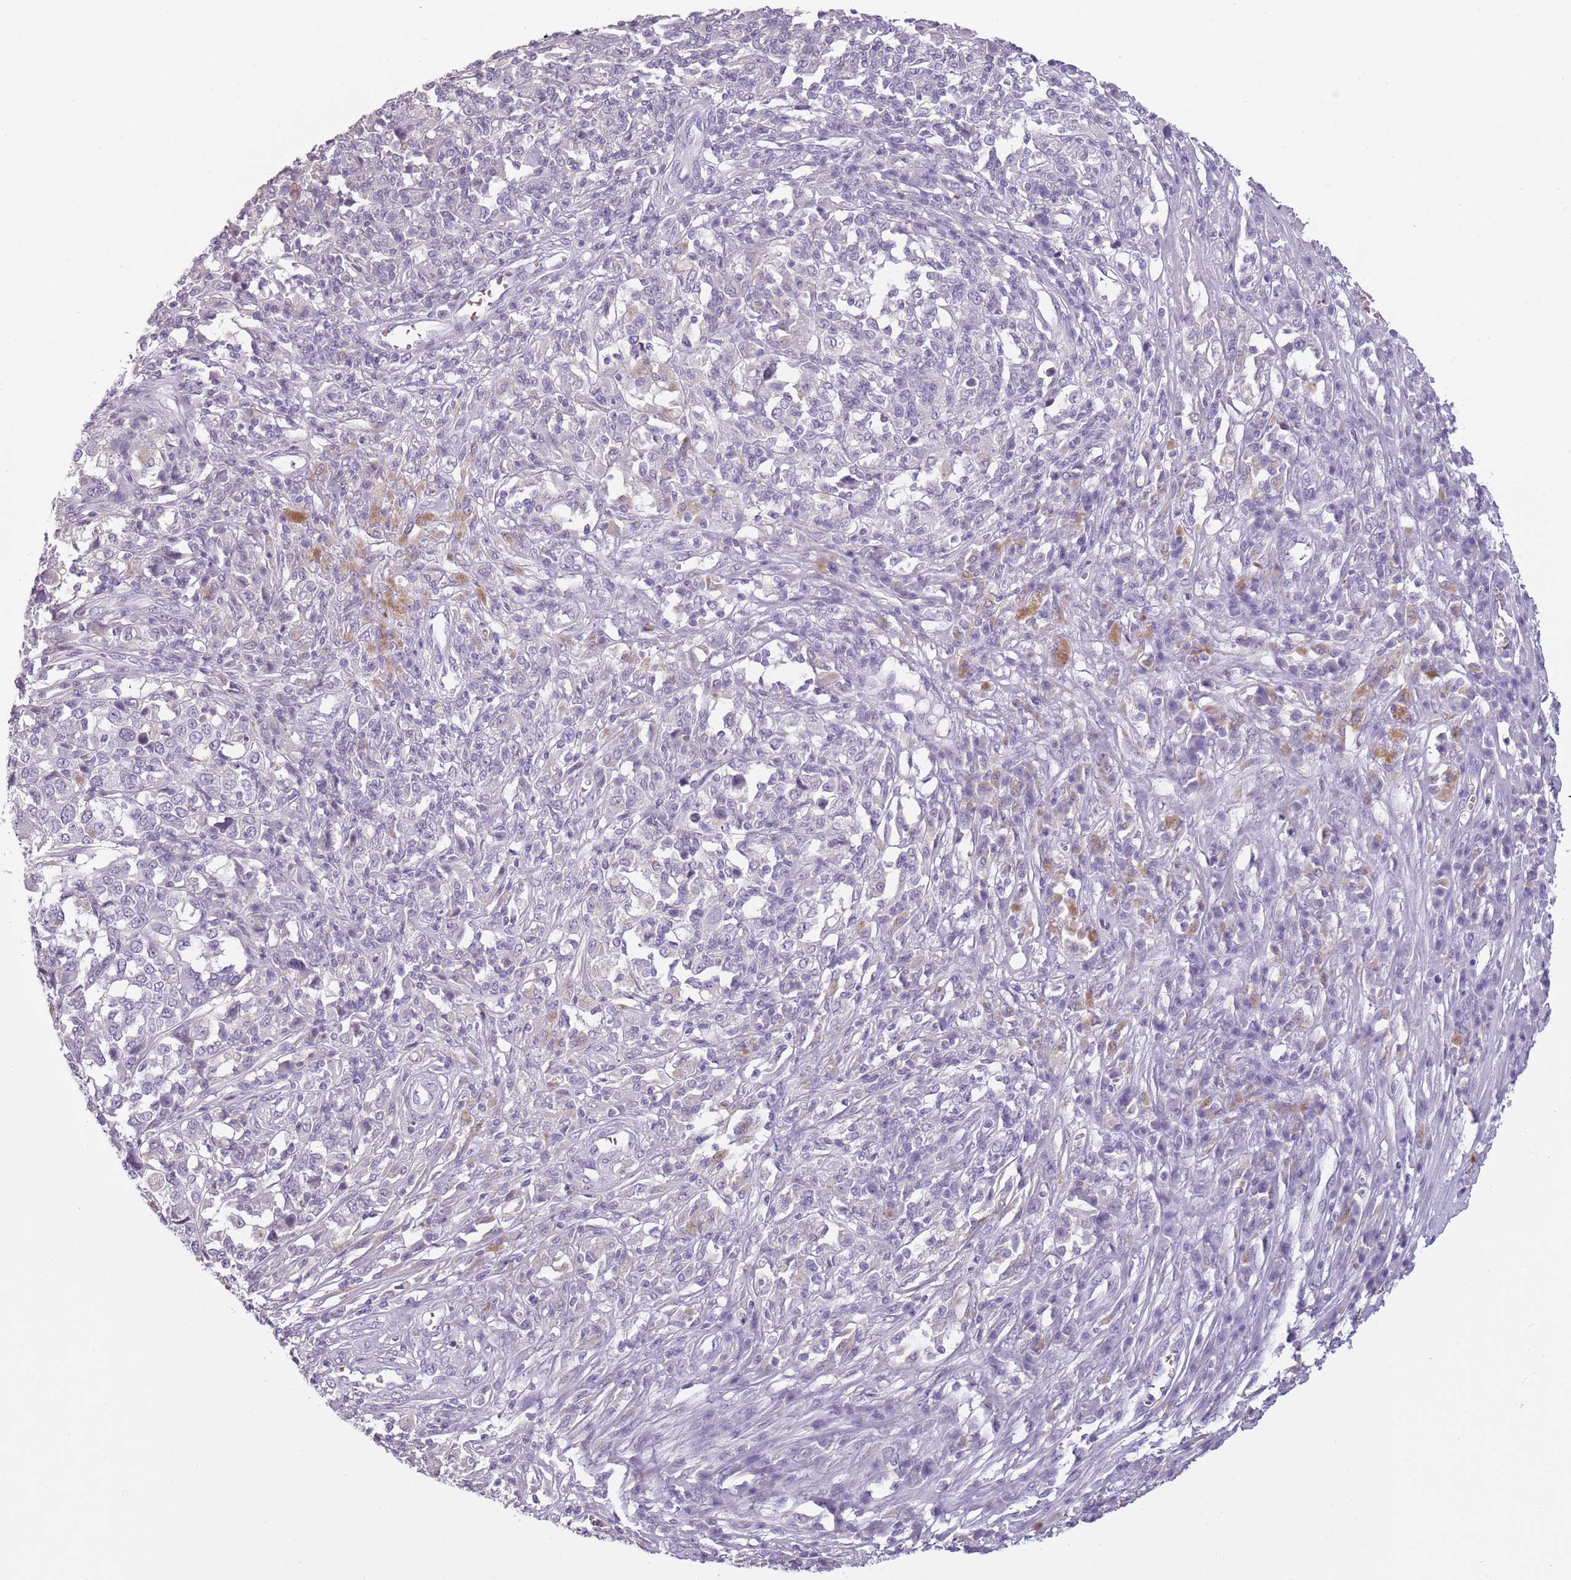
{"staining": {"intensity": "negative", "quantity": "none", "location": "none"}, "tissue": "melanoma", "cell_type": "Tumor cells", "image_type": "cancer", "snomed": [{"axis": "morphology", "description": "Malignant melanoma, Metastatic site"}, {"axis": "topography", "description": "Lymph node"}], "caption": "High magnification brightfield microscopy of melanoma stained with DAB (brown) and counterstained with hematoxylin (blue): tumor cells show no significant positivity.", "gene": "PIEZO1", "patient": {"sex": "male", "age": 44}}